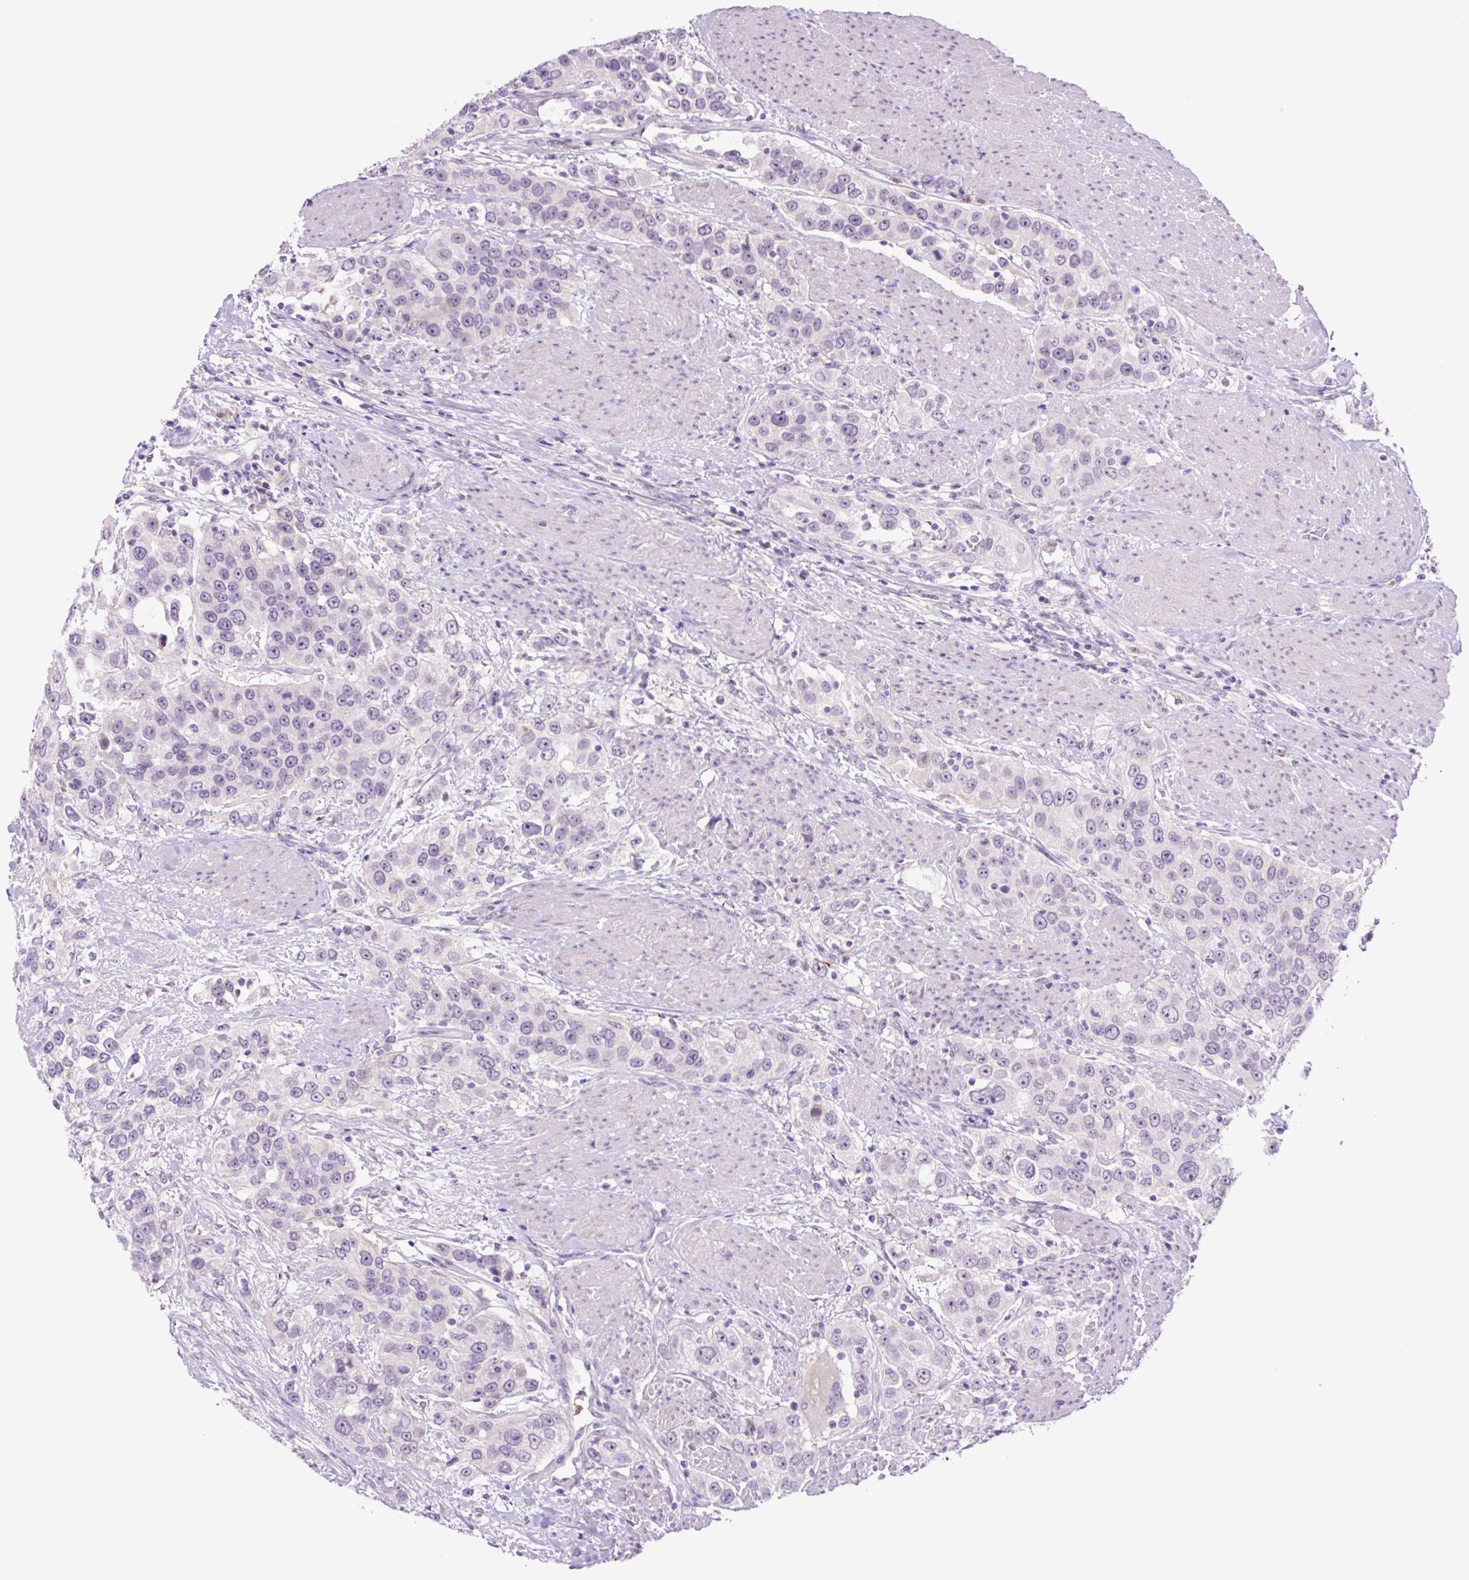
{"staining": {"intensity": "negative", "quantity": "none", "location": "none"}, "tissue": "urothelial cancer", "cell_type": "Tumor cells", "image_type": "cancer", "snomed": [{"axis": "morphology", "description": "Urothelial carcinoma, High grade"}, {"axis": "topography", "description": "Urinary bladder"}], "caption": "Immunohistochemistry (IHC) image of urothelial cancer stained for a protein (brown), which exhibits no expression in tumor cells.", "gene": "MFSD3", "patient": {"sex": "female", "age": 80}}